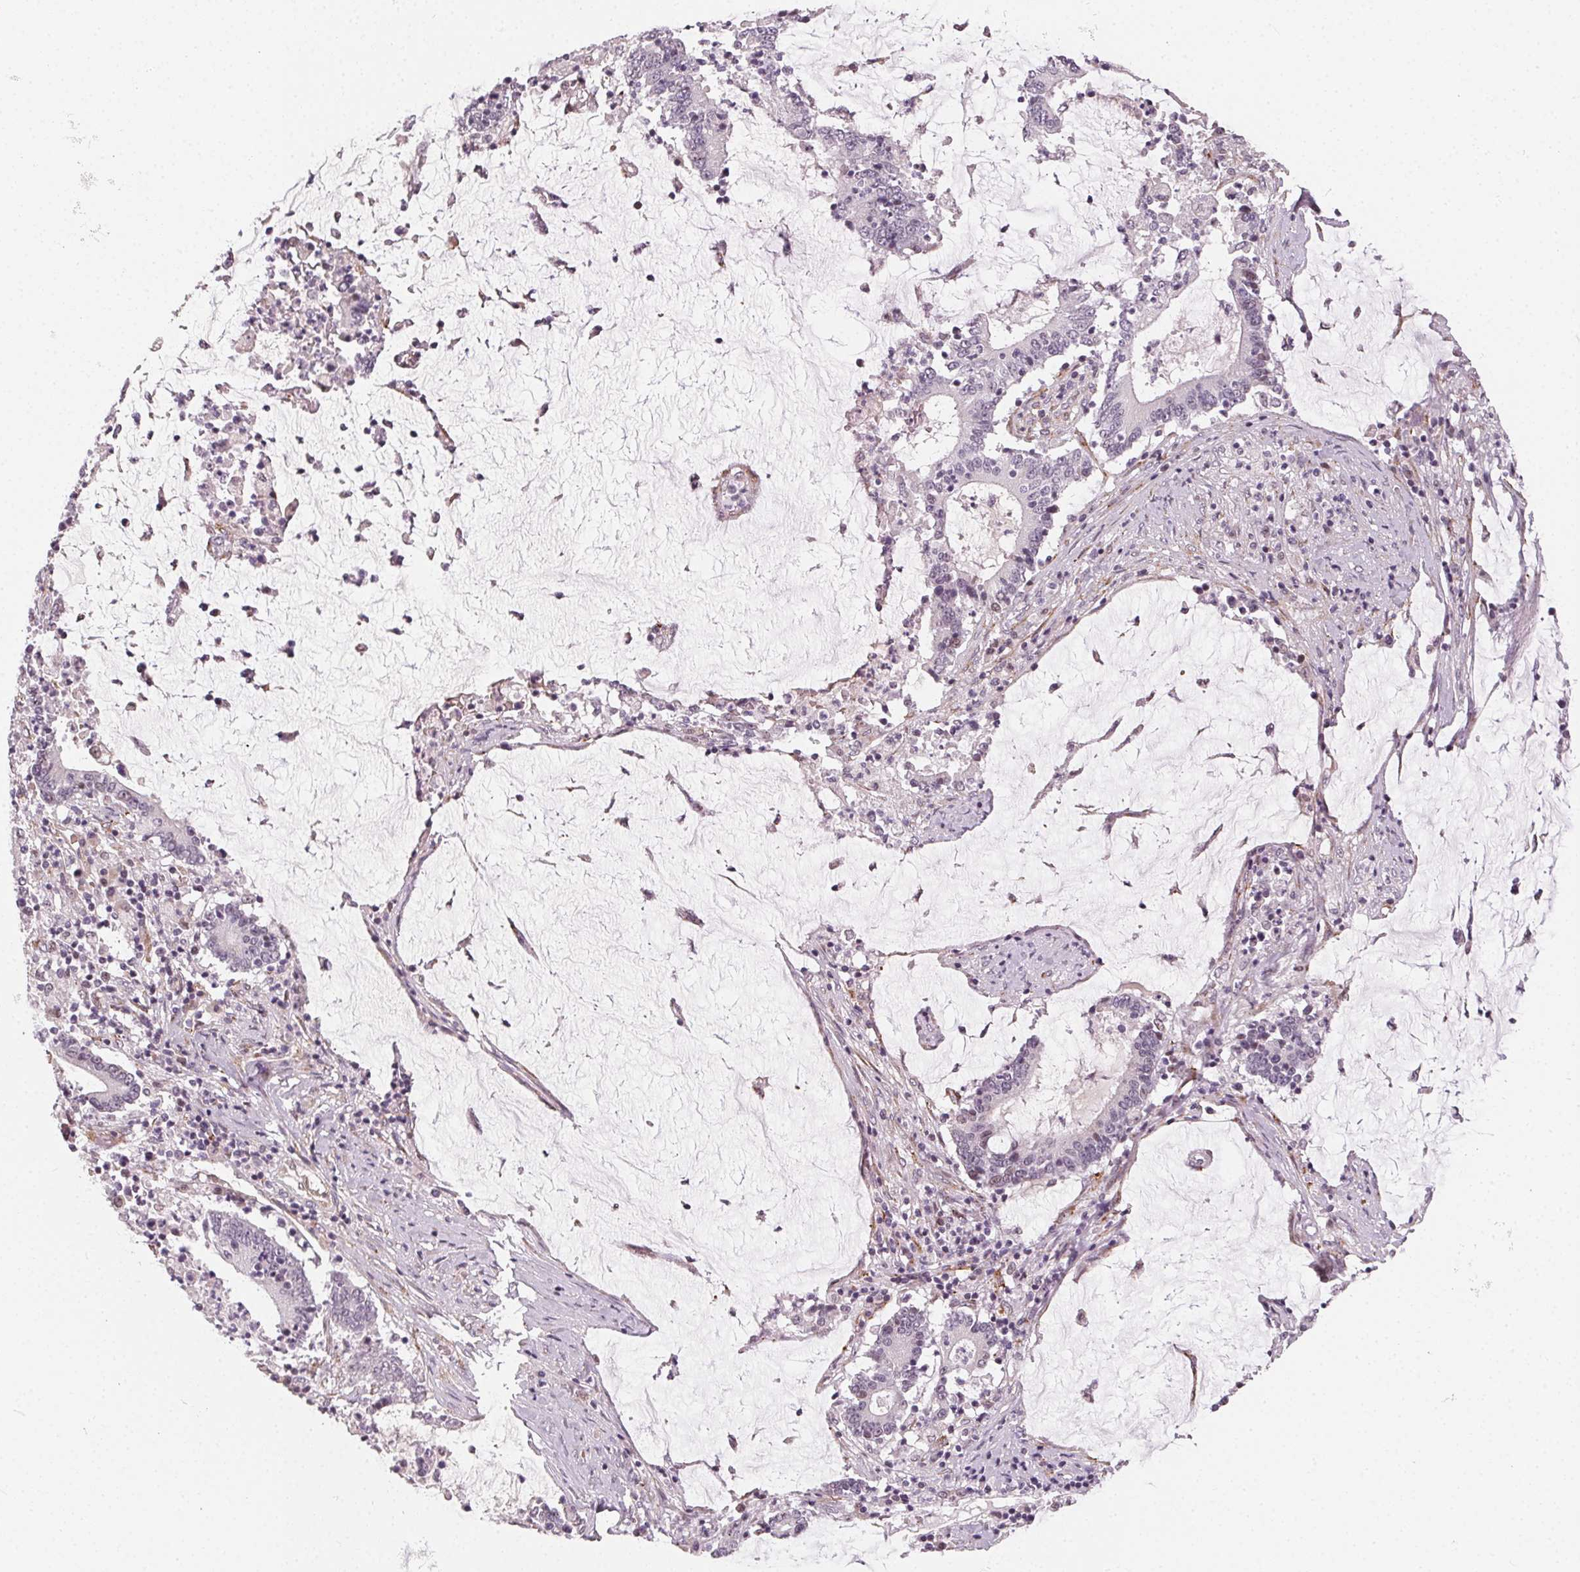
{"staining": {"intensity": "negative", "quantity": "none", "location": "none"}, "tissue": "stomach cancer", "cell_type": "Tumor cells", "image_type": "cancer", "snomed": [{"axis": "morphology", "description": "Adenocarcinoma, NOS"}, {"axis": "topography", "description": "Stomach, upper"}], "caption": "Immunohistochemical staining of stomach cancer shows no significant expression in tumor cells.", "gene": "CCDC96", "patient": {"sex": "male", "age": 68}}